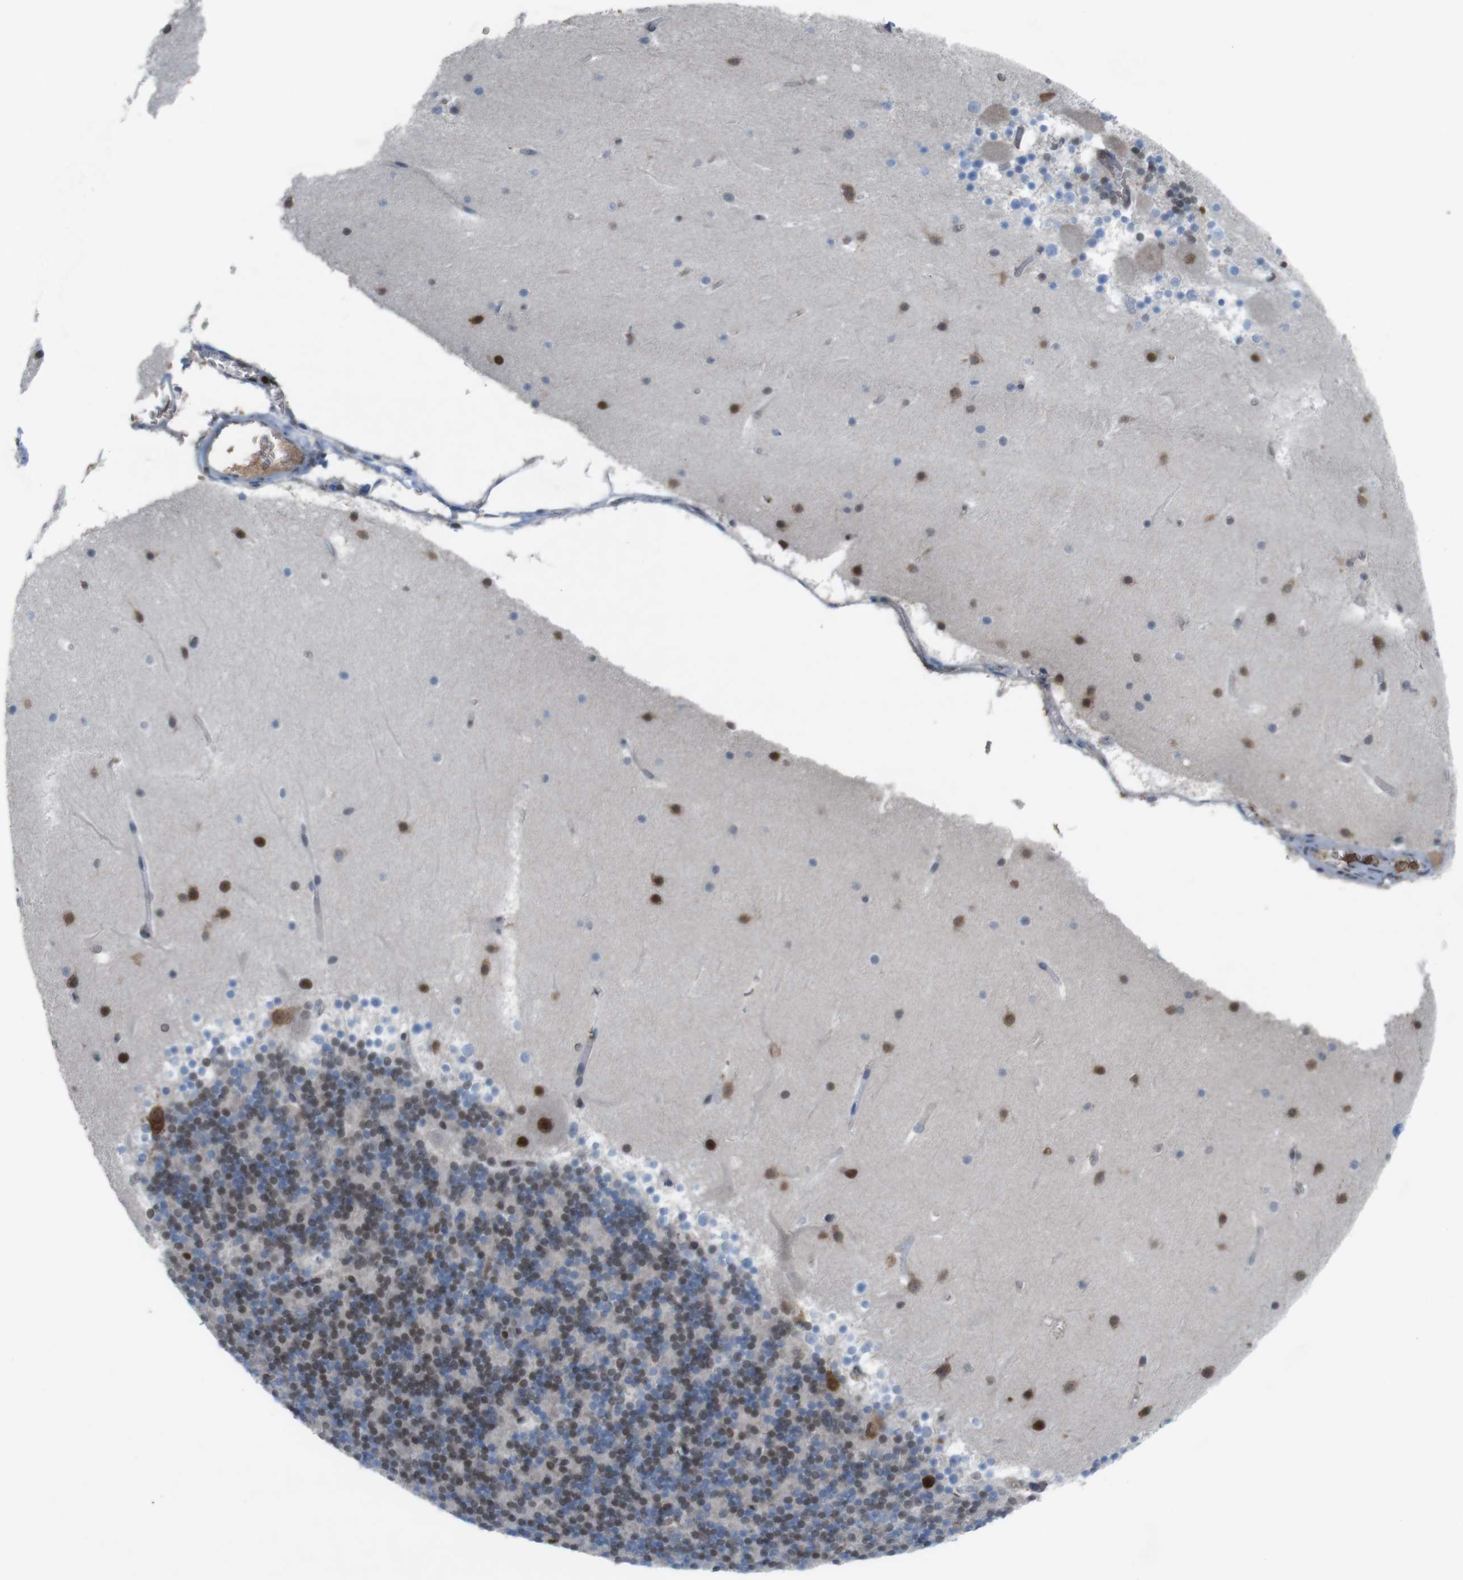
{"staining": {"intensity": "moderate", "quantity": "25%-75%", "location": "nuclear"}, "tissue": "cerebellum", "cell_type": "Cells in granular layer", "image_type": "normal", "snomed": [{"axis": "morphology", "description": "Normal tissue, NOS"}, {"axis": "topography", "description": "Cerebellum"}], "caption": "The histopathology image exhibits immunohistochemical staining of unremarkable cerebellum. There is moderate nuclear positivity is seen in approximately 25%-75% of cells in granular layer.", "gene": "SUB1", "patient": {"sex": "female", "age": 19}}